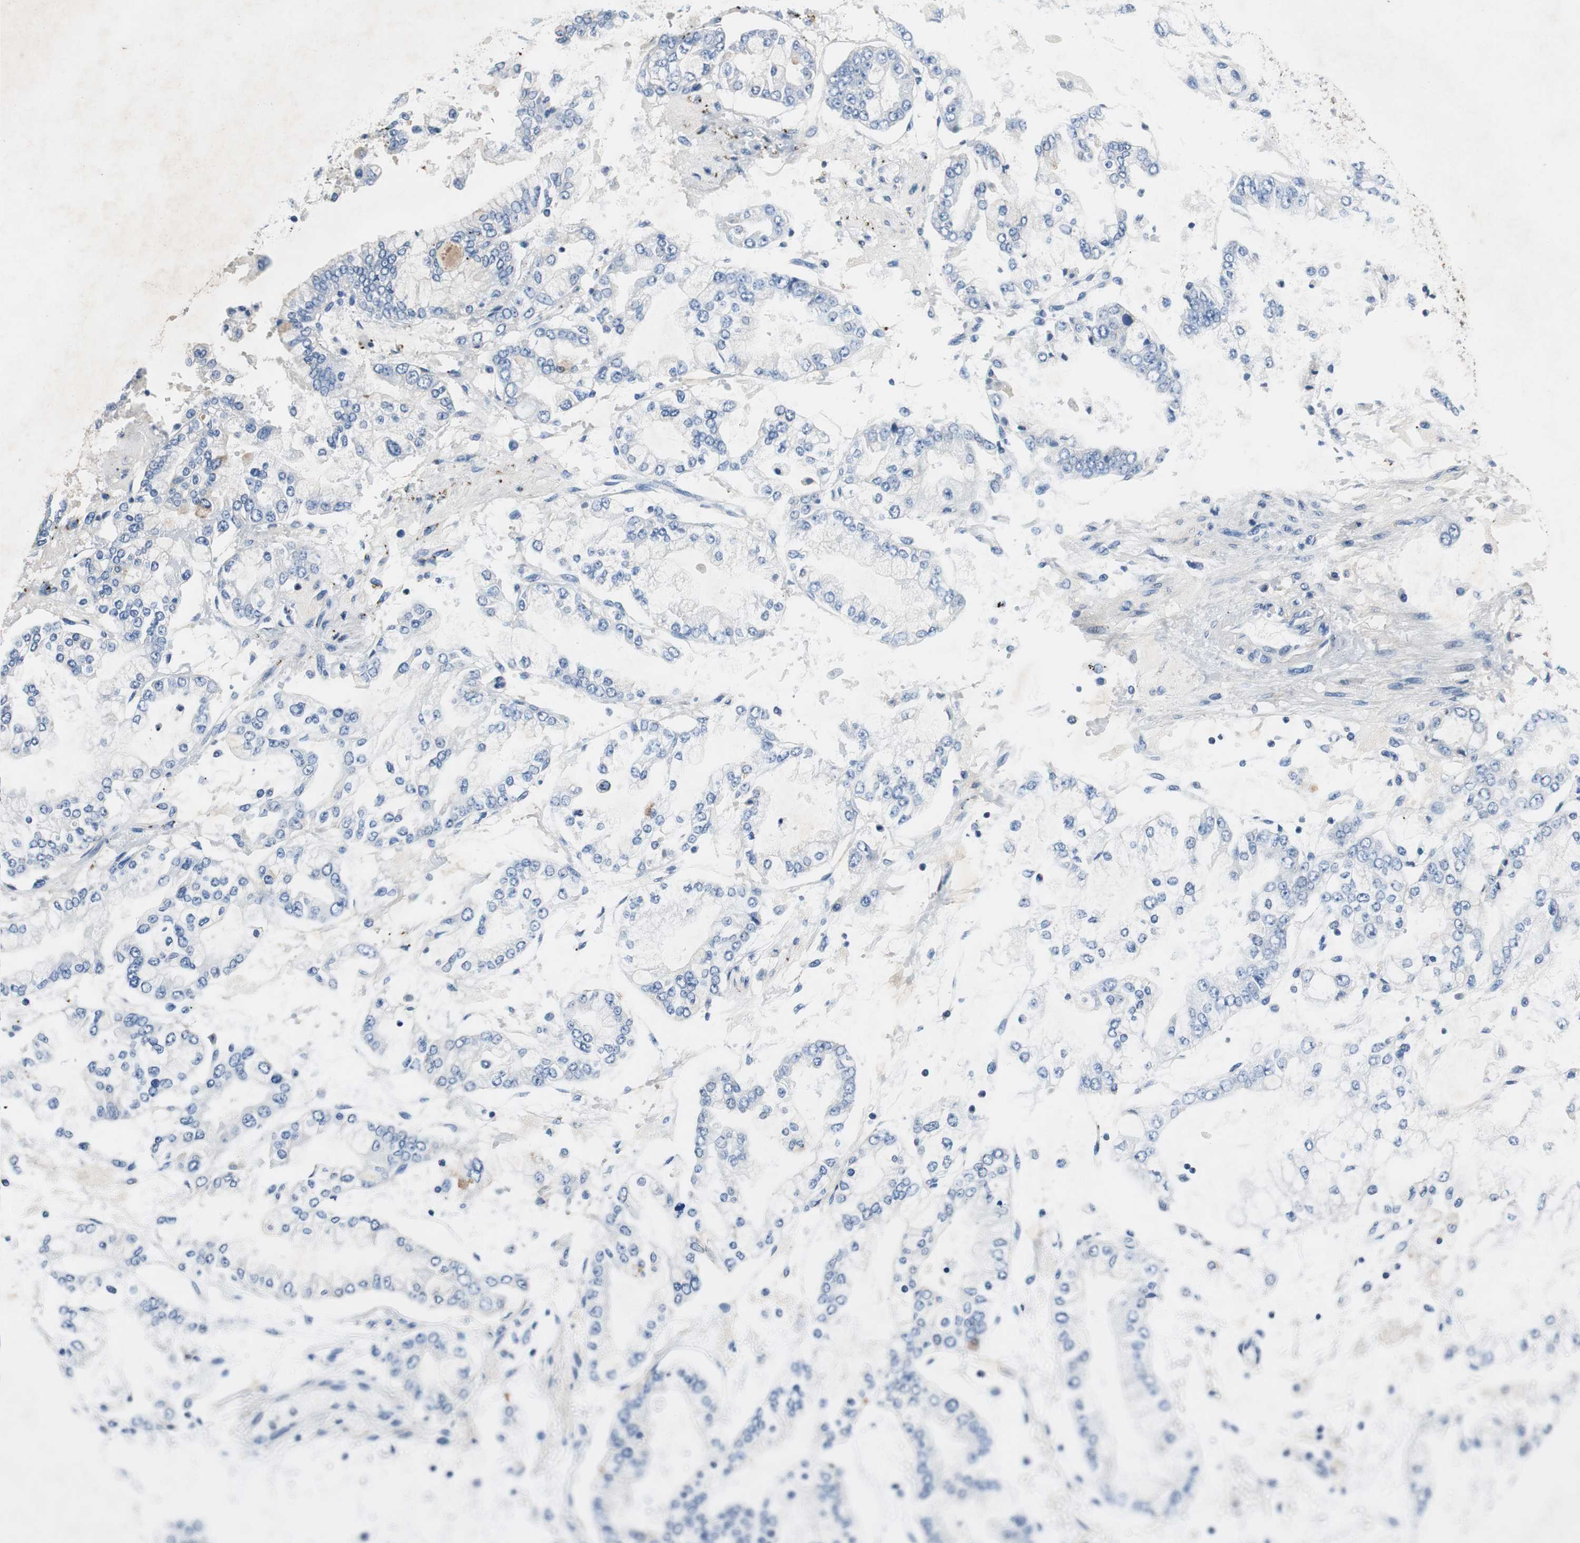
{"staining": {"intensity": "negative", "quantity": "none", "location": "none"}, "tissue": "stomach cancer", "cell_type": "Tumor cells", "image_type": "cancer", "snomed": [{"axis": "morphology", "description": "Adenocarcinoma, NOS"}, {"axis": "topography", "description": "Stomach"}], "caption": "Stomach cancer (adenocarcinoma) was stained to show a protein in brown. There is no significant expression in tumor cells. (Brightfield microscopy of DAB IHC at high magnification).", "gene": "NLGN1", "patient": {"sex": "male", "age": 76}}